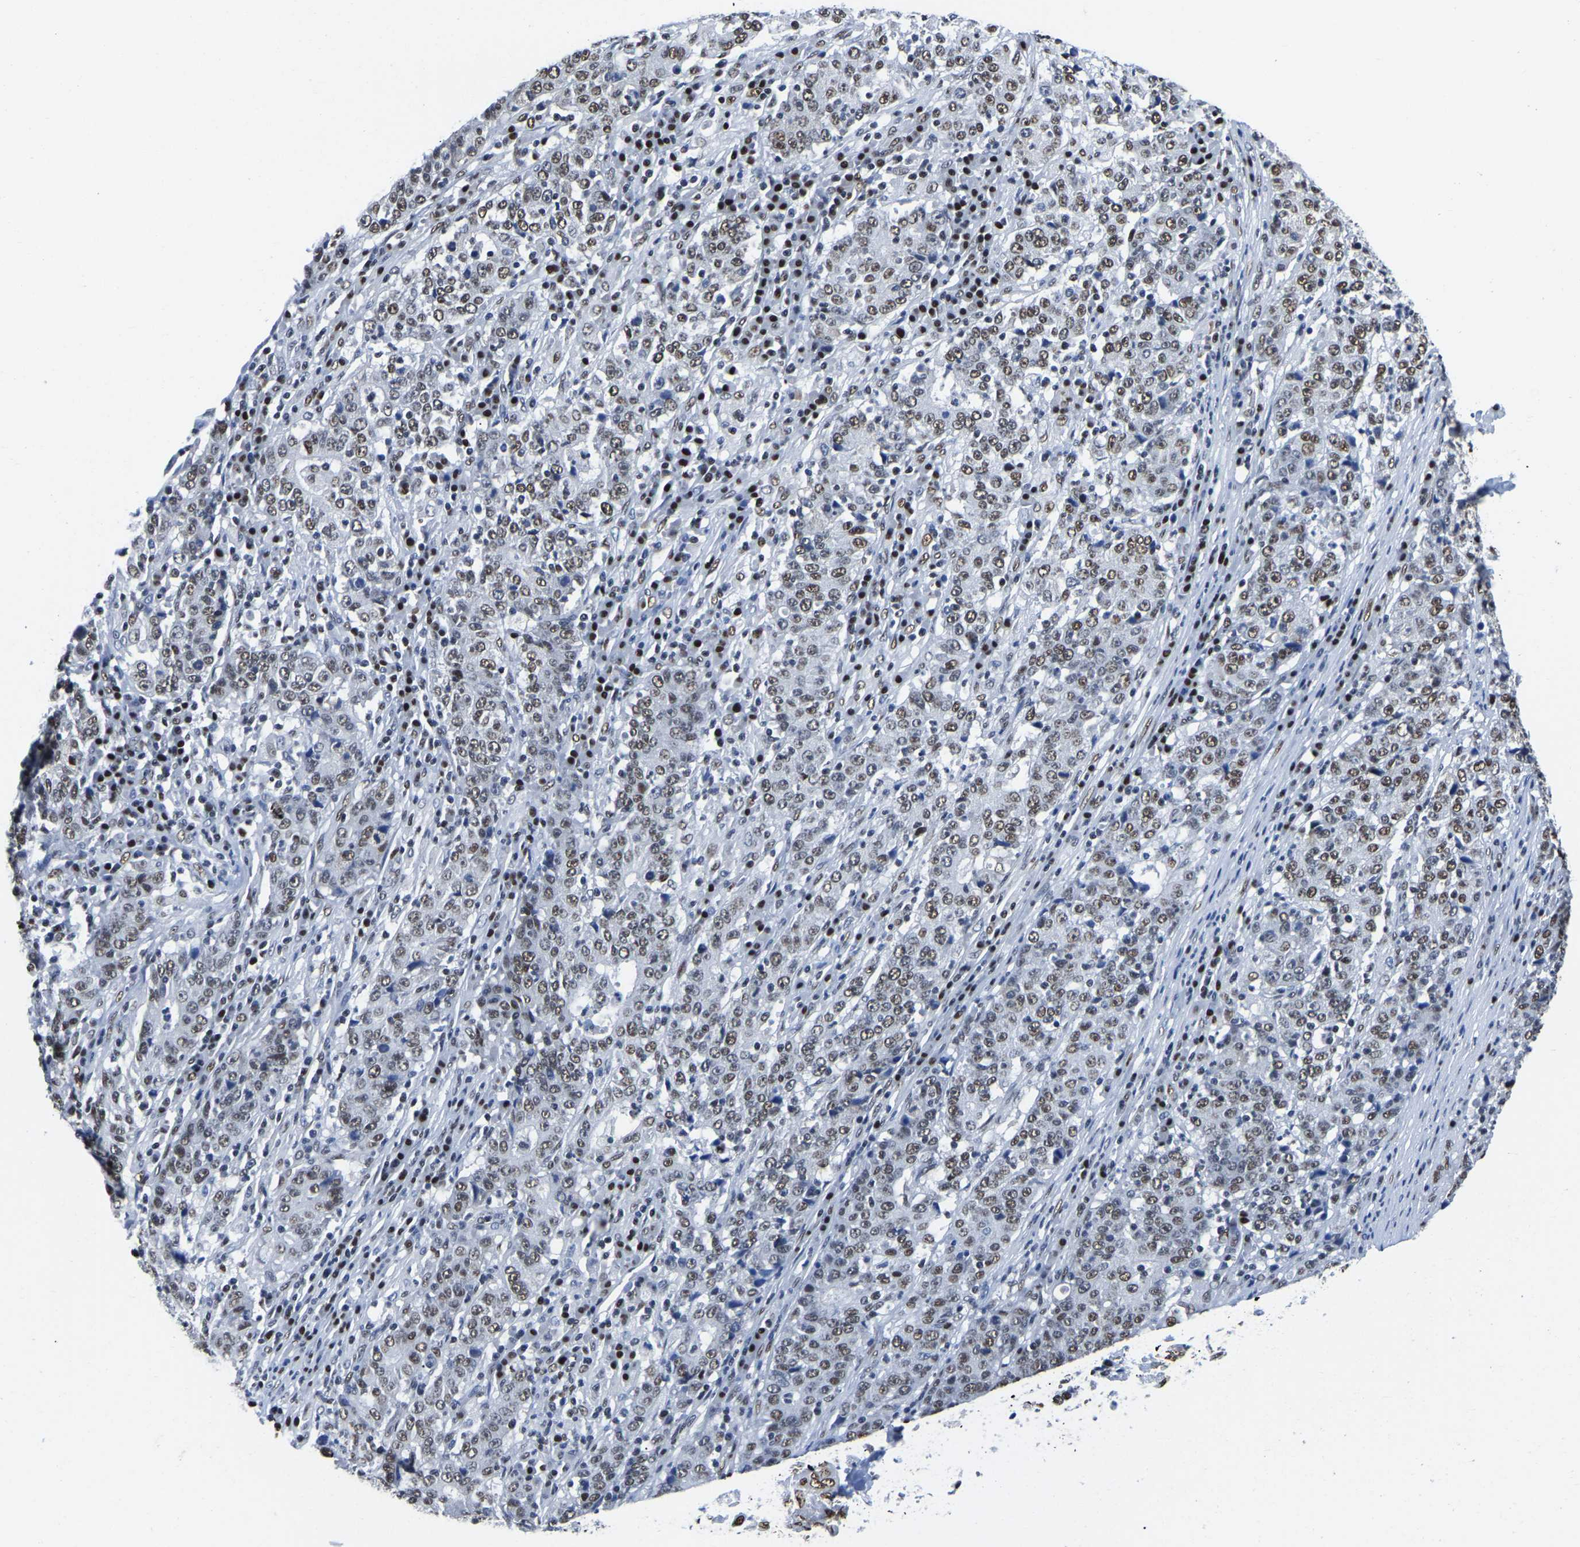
{"staining": {"intensity": "moderate", "quantity": ">75%", "location": "nuclear"}, "tissue": "stomach cancer", "cell_type": "Tumor cells", "image_type": "cancer", "snomed": [{"axis": "morphology", "description": "Adenocarcinoma, NOS"}, {"axis": "topography", "description": "Stomach"}], "caption": "The image displays immunohistochemical staining of stomach cancer. There is moderate nuclear positivity is present in approximately >75% of tumor cells.", "gene": "UBA1", "patient": {"sex": "female", "age": 65}}